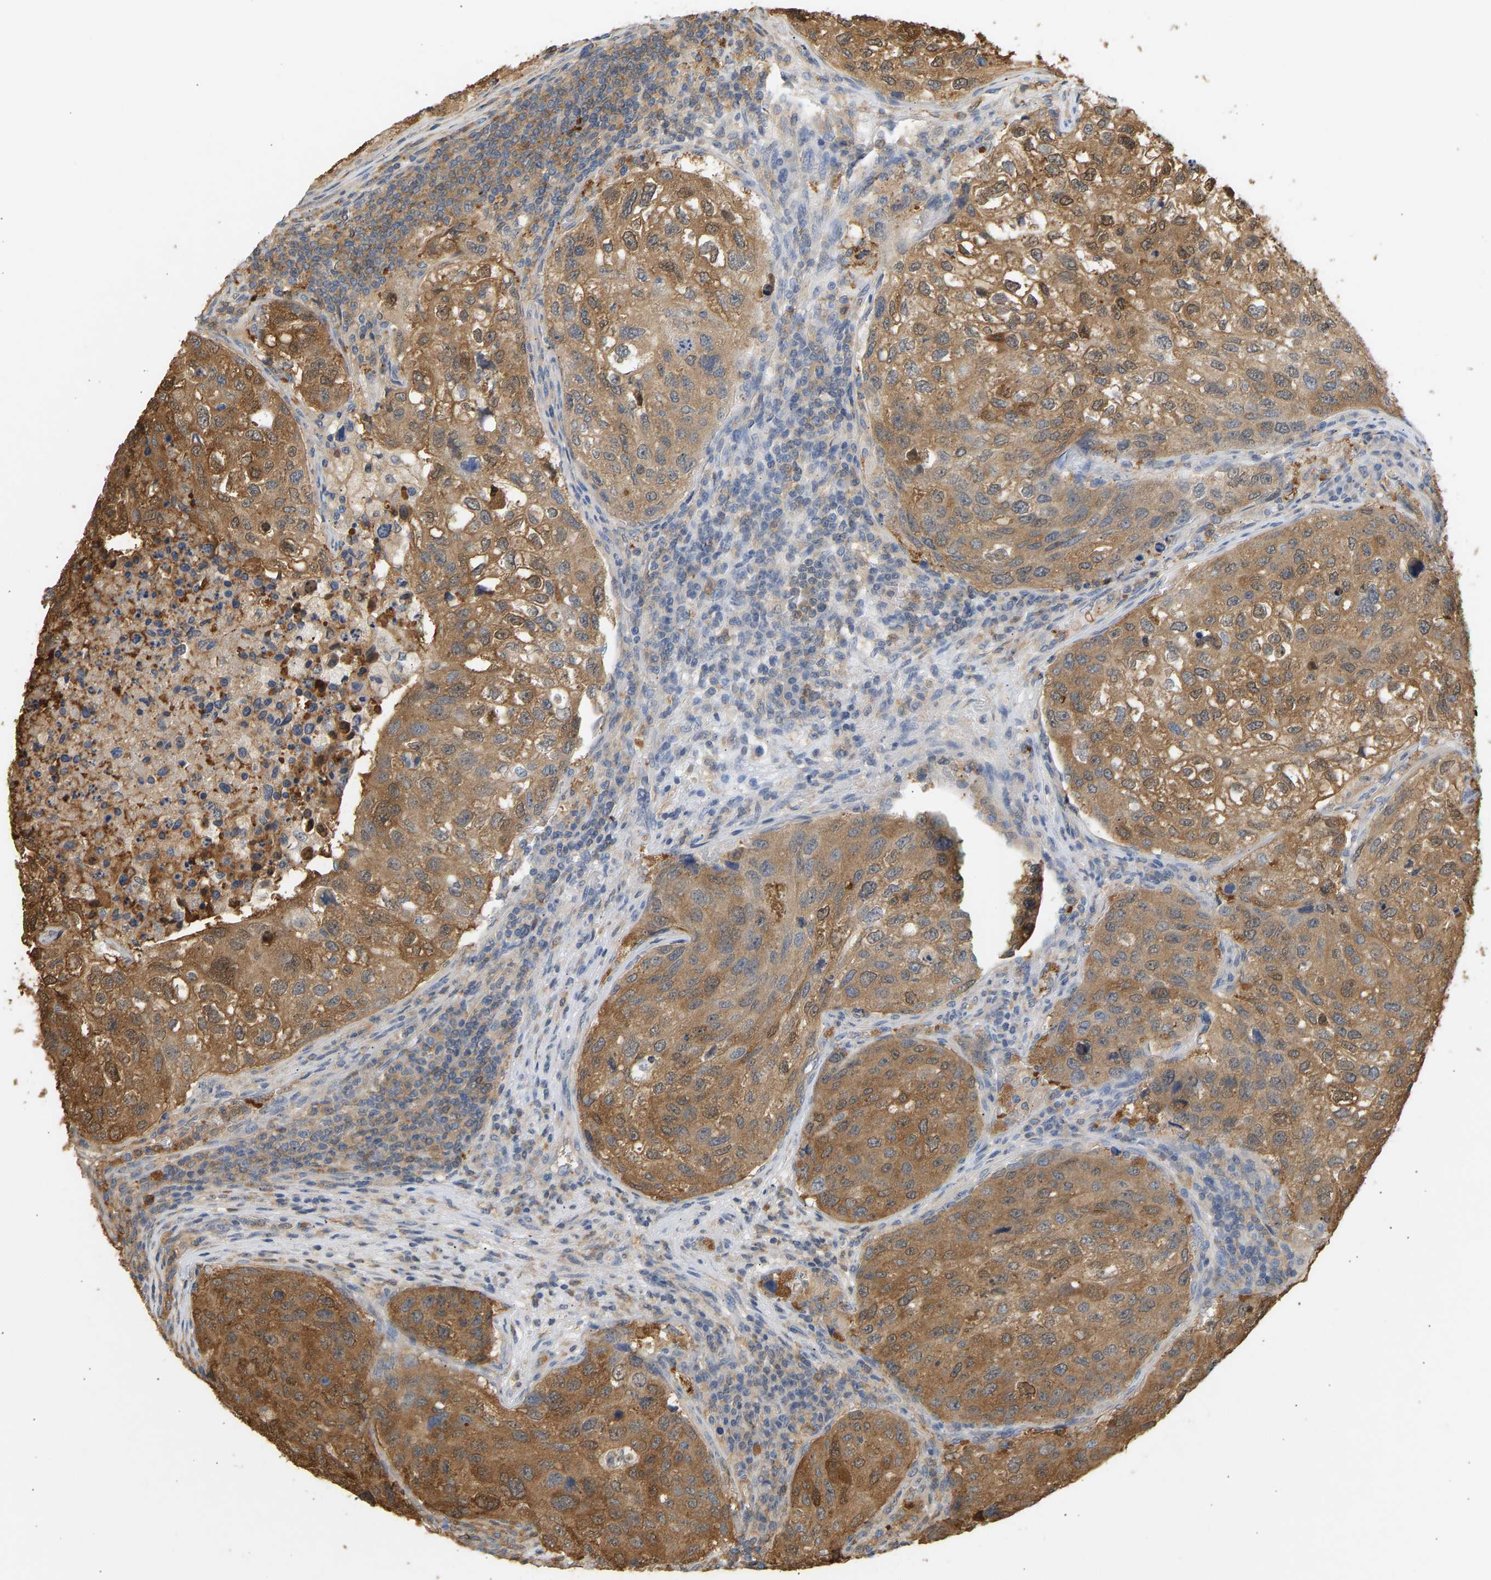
{"staining": {"intensity": "moderate", "quantity": ">75%", "location": "cytoplasmic/membranous"}, "tissue": "urothelial cancer", "cell_type": "Tumor cells", "image_type": "cancer", "snomed": [{"axis": "morphology", "description": "Urothelial carcinoma, High grade"}, {"axis": "topography", "description": "Lymph node"}, {"axis": "topography", "description": "Urinary bladder"}], "caption": "Urothelial cancer stained with DAB immunohistochemistry (IHC) exhibits medium levels of moderate cytoplasmic/membranous positivity in about >75% of tumor cells. The staining was performed using DAB, with brown indicating positive protein expression. Nuclei are stained blue with hematoxylin.", "gene": "ENO1", "patient": {"sex": "male", "age": 51}}